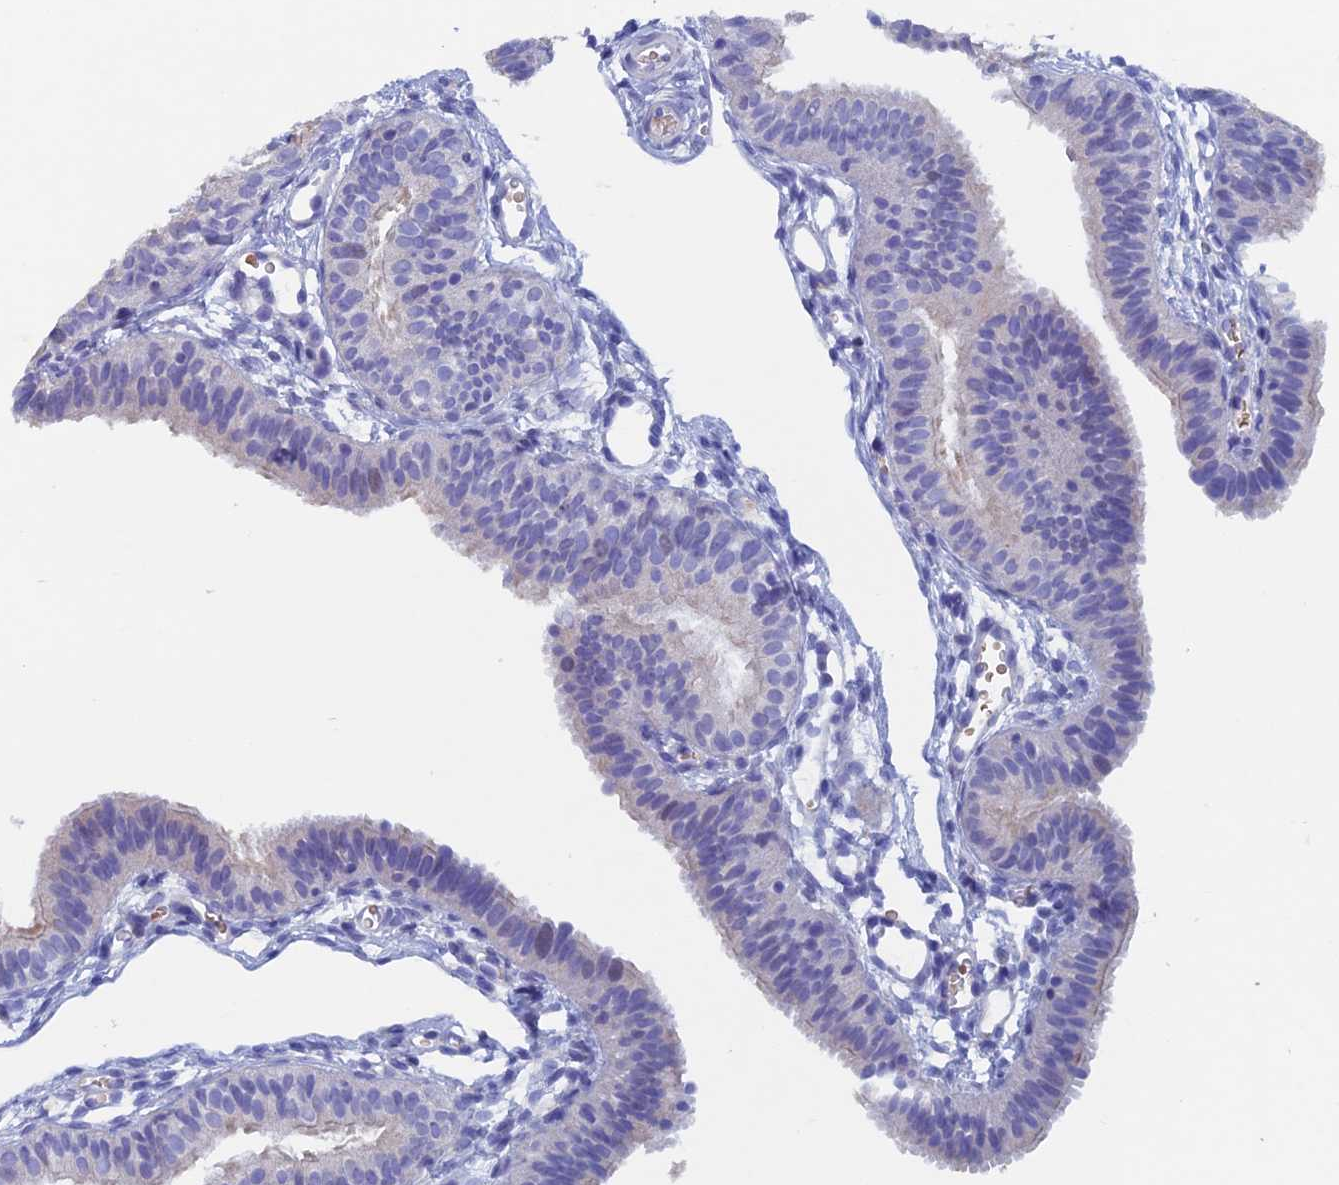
{"staining": {"intensity": "negative", "quantity": "none", "location": "none"}, "tissue": "fallopian tube", "cell_type": "Glandular cells", "image_type": "normal", "snomed": [{"axis": "morphology", "description": "Normal tissue, NOS"}, {"axis": "topography", "description": "Fallopian tube"}], "caption": "Immunohistochemical staining of unremarkable human fallopian tube reveals no significant positivity in glandular cells.", "gene": "PSMC3IP", "patient": {"sex": "female", "age": 35}}